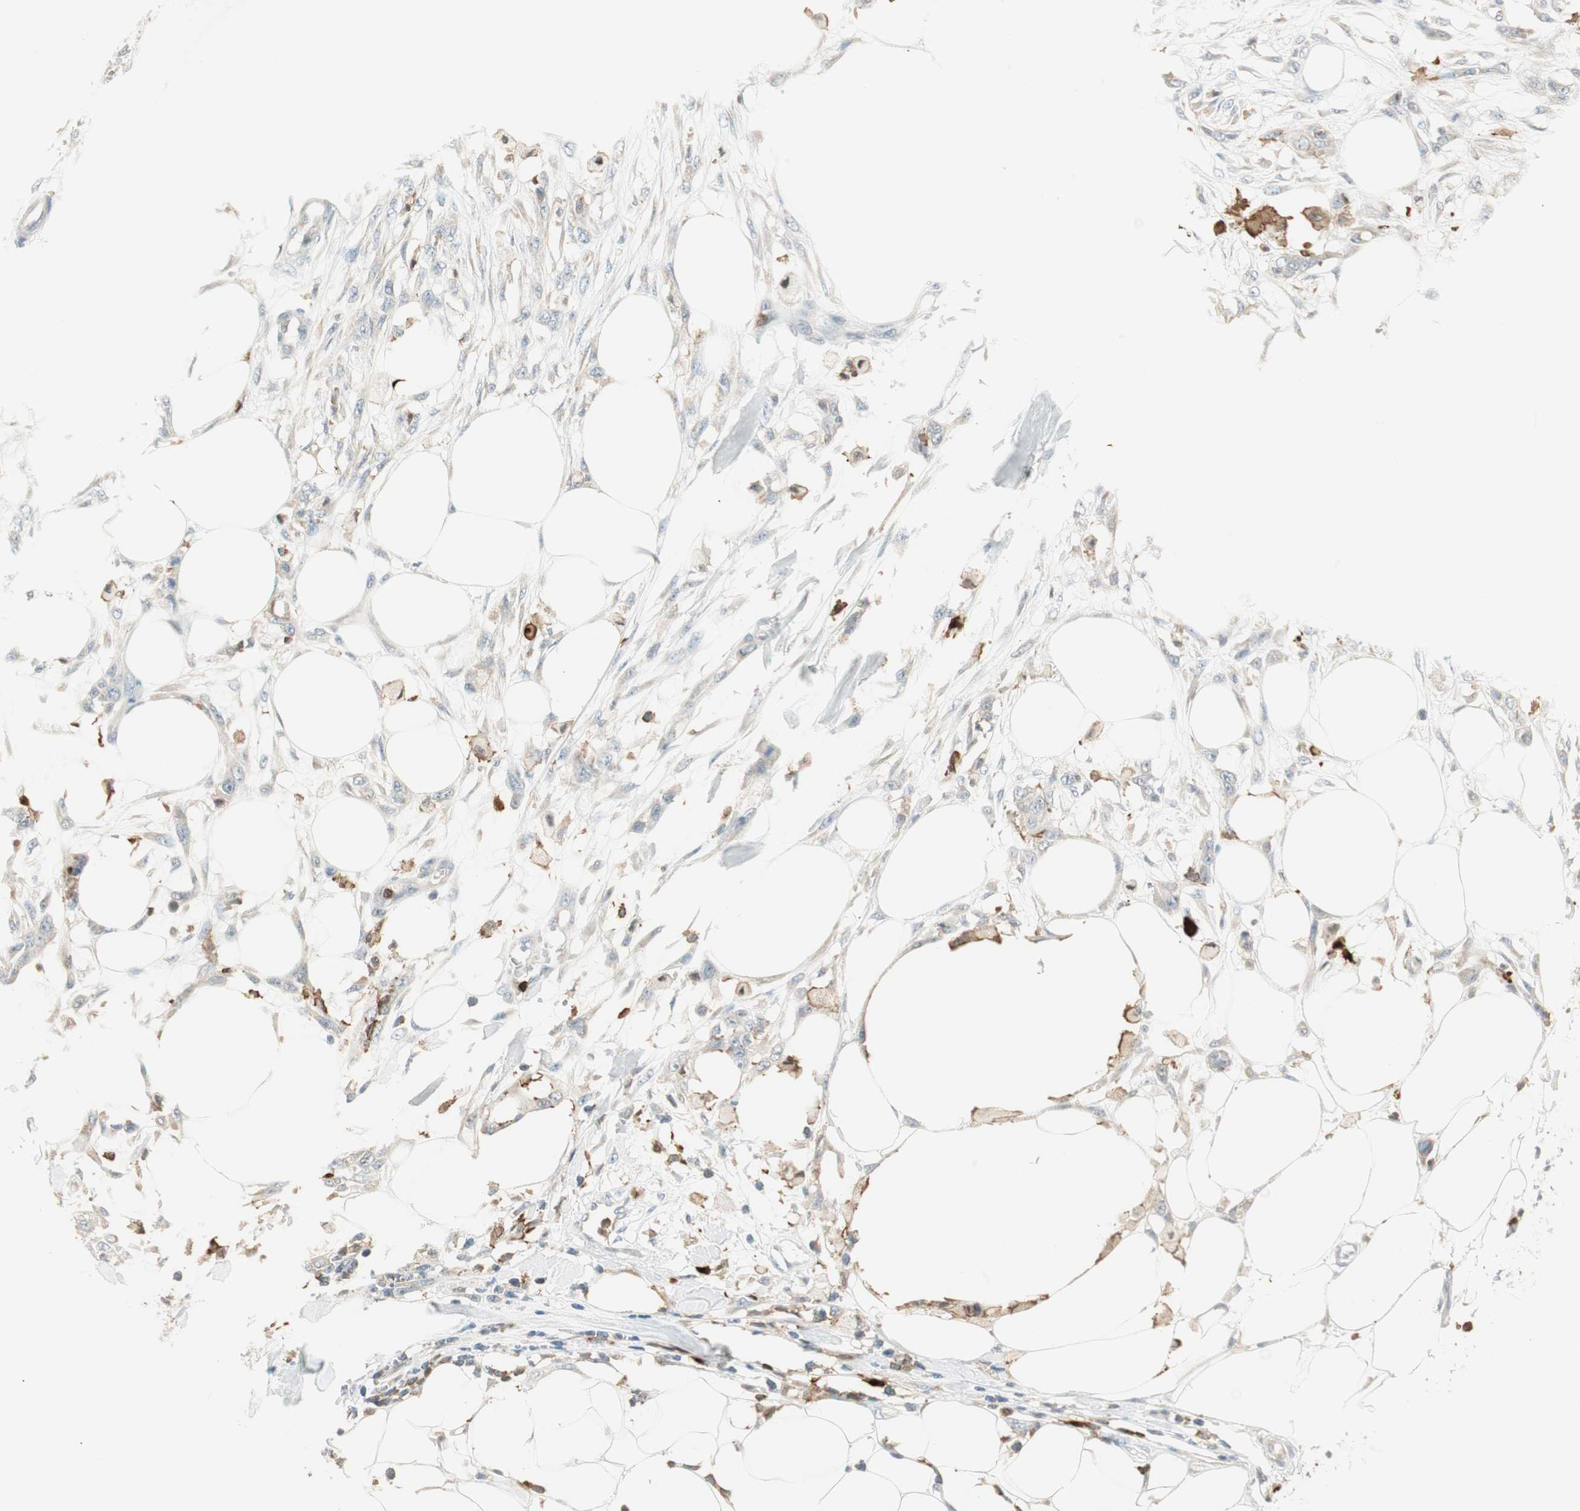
{"staining": {"intensity": "weak", "quantity": "25%-75%", "location": "cytoplasmic/membranous"}, "tissue": "skin cancer", "cell_type": "Tumor cells", "image_type": "cancer", "snomed": [{"axis": "morphology", "description": "Squamous cell carcinoma, NOS"}, {"axis": "topography", "description": "Skin"}], "caption": "Approximately 25%-75% of tumor cells in skin squamous cell carcinoma show weak cytoplasmic/membranous protein positivity as visualized by brown immunohistochemical staining.", "gene": "HPGD", "patient": {"sex": "female", "age": 59}}